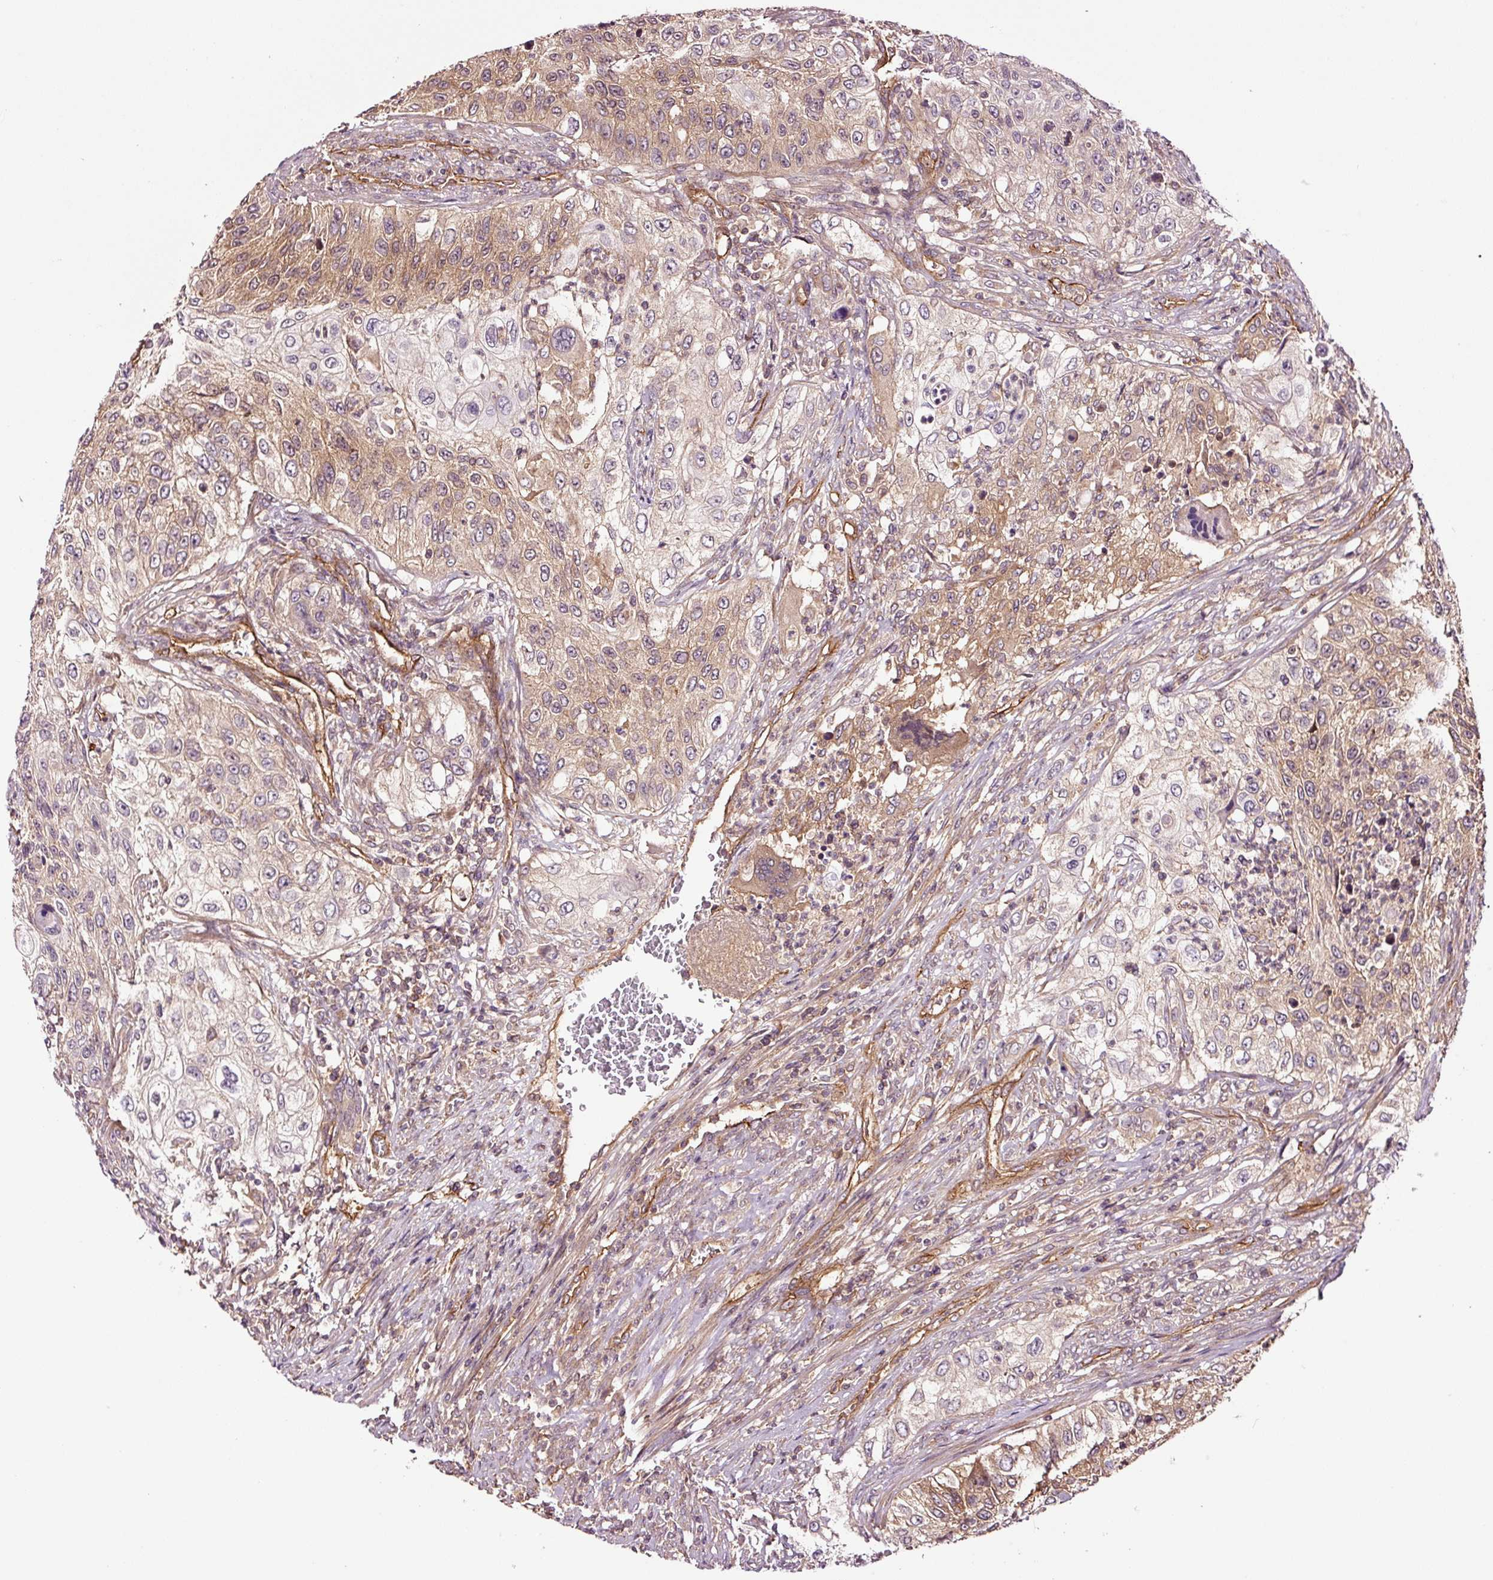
{"staining": {"intensity": "moderate", "quantity": "25%-75%", "location": "cytoplasmic/membranous"}, "tissue": "urothelial cancer", "cell_type": "Tumor cells", "image_type": "cancer", "snomed": [{"axis": "morphology", "description": "Urothelial carcinoma, High grade"}, {"axis": "topography", "description": "Urinary bladder"}], "caption": "Urothelial carcinoma (high-grade) stained with a protein marker demonstrates moderate staining in tumor cells.", "gene": "METAP1", "patient": {"sex": "female", "age": 60}}